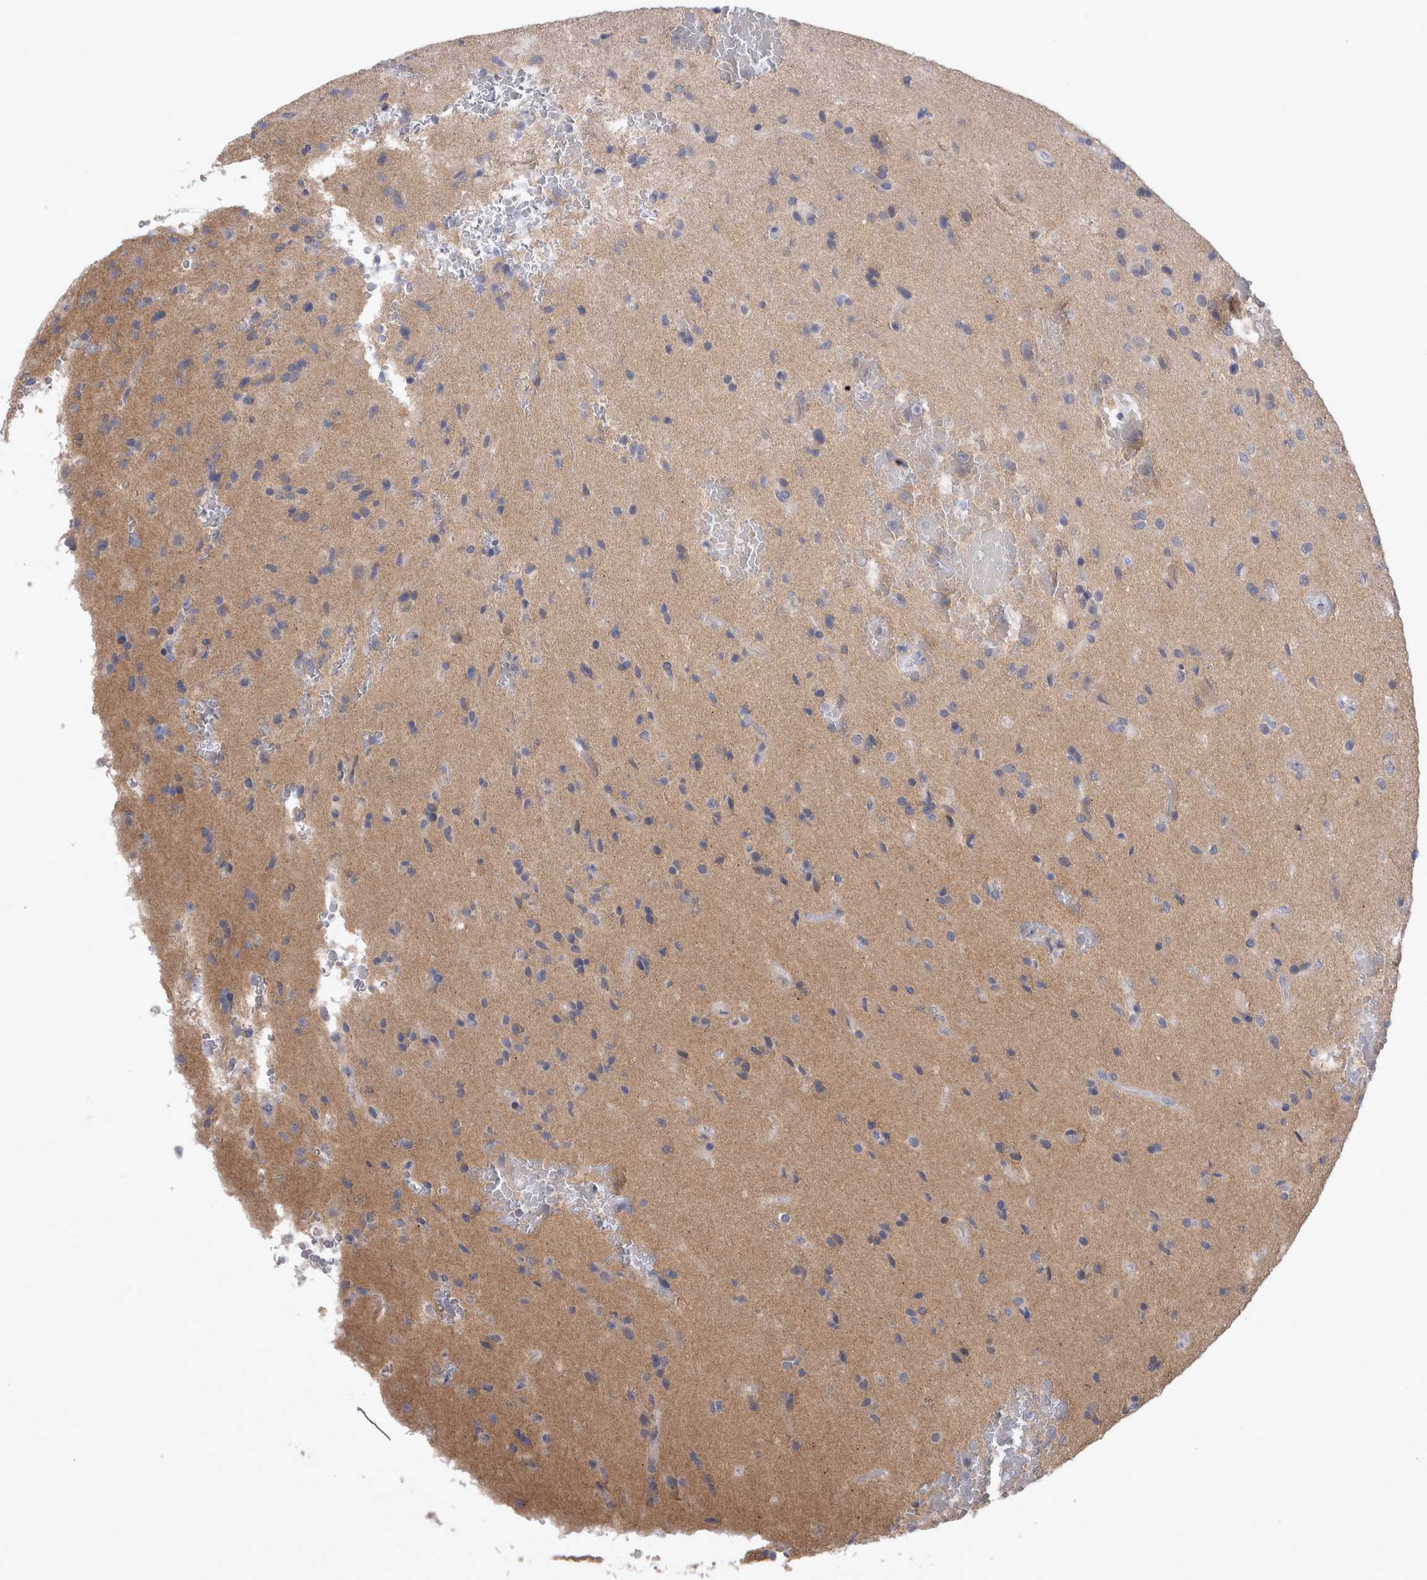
{"staining": {"intensity": "negative", "quantity": "none", "location": "none"}, "tissue": "glioma", "cell_type": "Tumor cells", "image_type": "cancer", "snomed": [{"axis": "morphology", "description": "Glioma, malignant, High grade"}, {"axis": "topography", "description": "Brain"}], "caption": "A high-resolution micrograph shows immunohistochemistry (IHC) staining of high-grade glioma (malignant), which displays no significant positivity in tumor cells.", "gene": "LRRC40", "patient": {"sex": "male", "age": 72}}